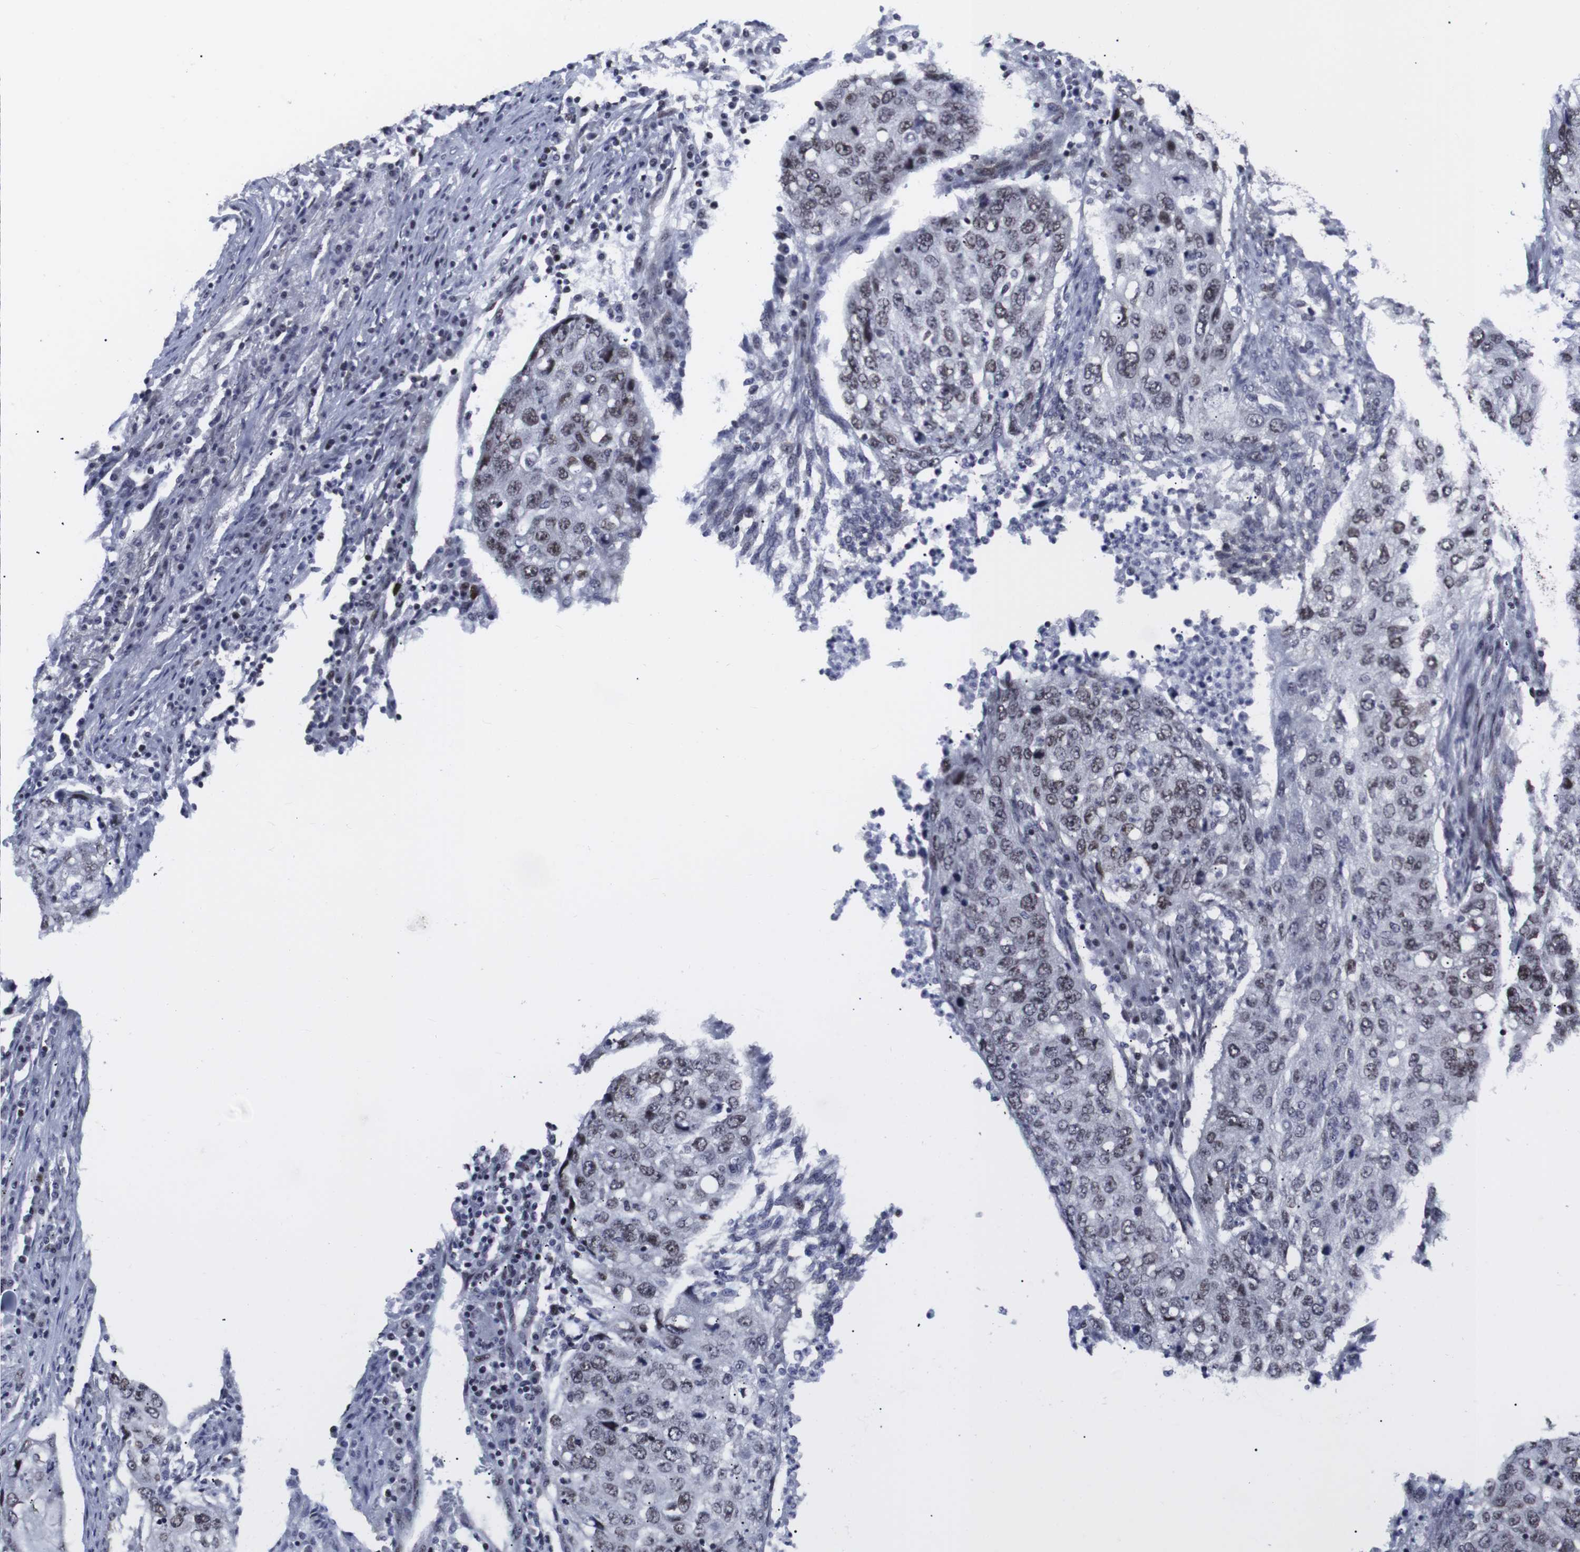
{"staining": {"intensity": "weak", "quantity": ">75%", "location": "nuclear"}, "tissue": "lung cancer", "cell_type": "Tumor cells", "image_type": "cancer", "snomed": [{"axis": "morphology", "description": "Squamous cell carcinoma, NOS"}, {"axis": "topography", "description": "Lung"}], "caption": "Lung cancer (squamous cell carcinoma) was stained to show a protein in brown. There is low levels of weak nuclear expression in approximately >75% of tumor cells.", "gene": "MLH1", "patient": {"sex": "female", "age": 63}}